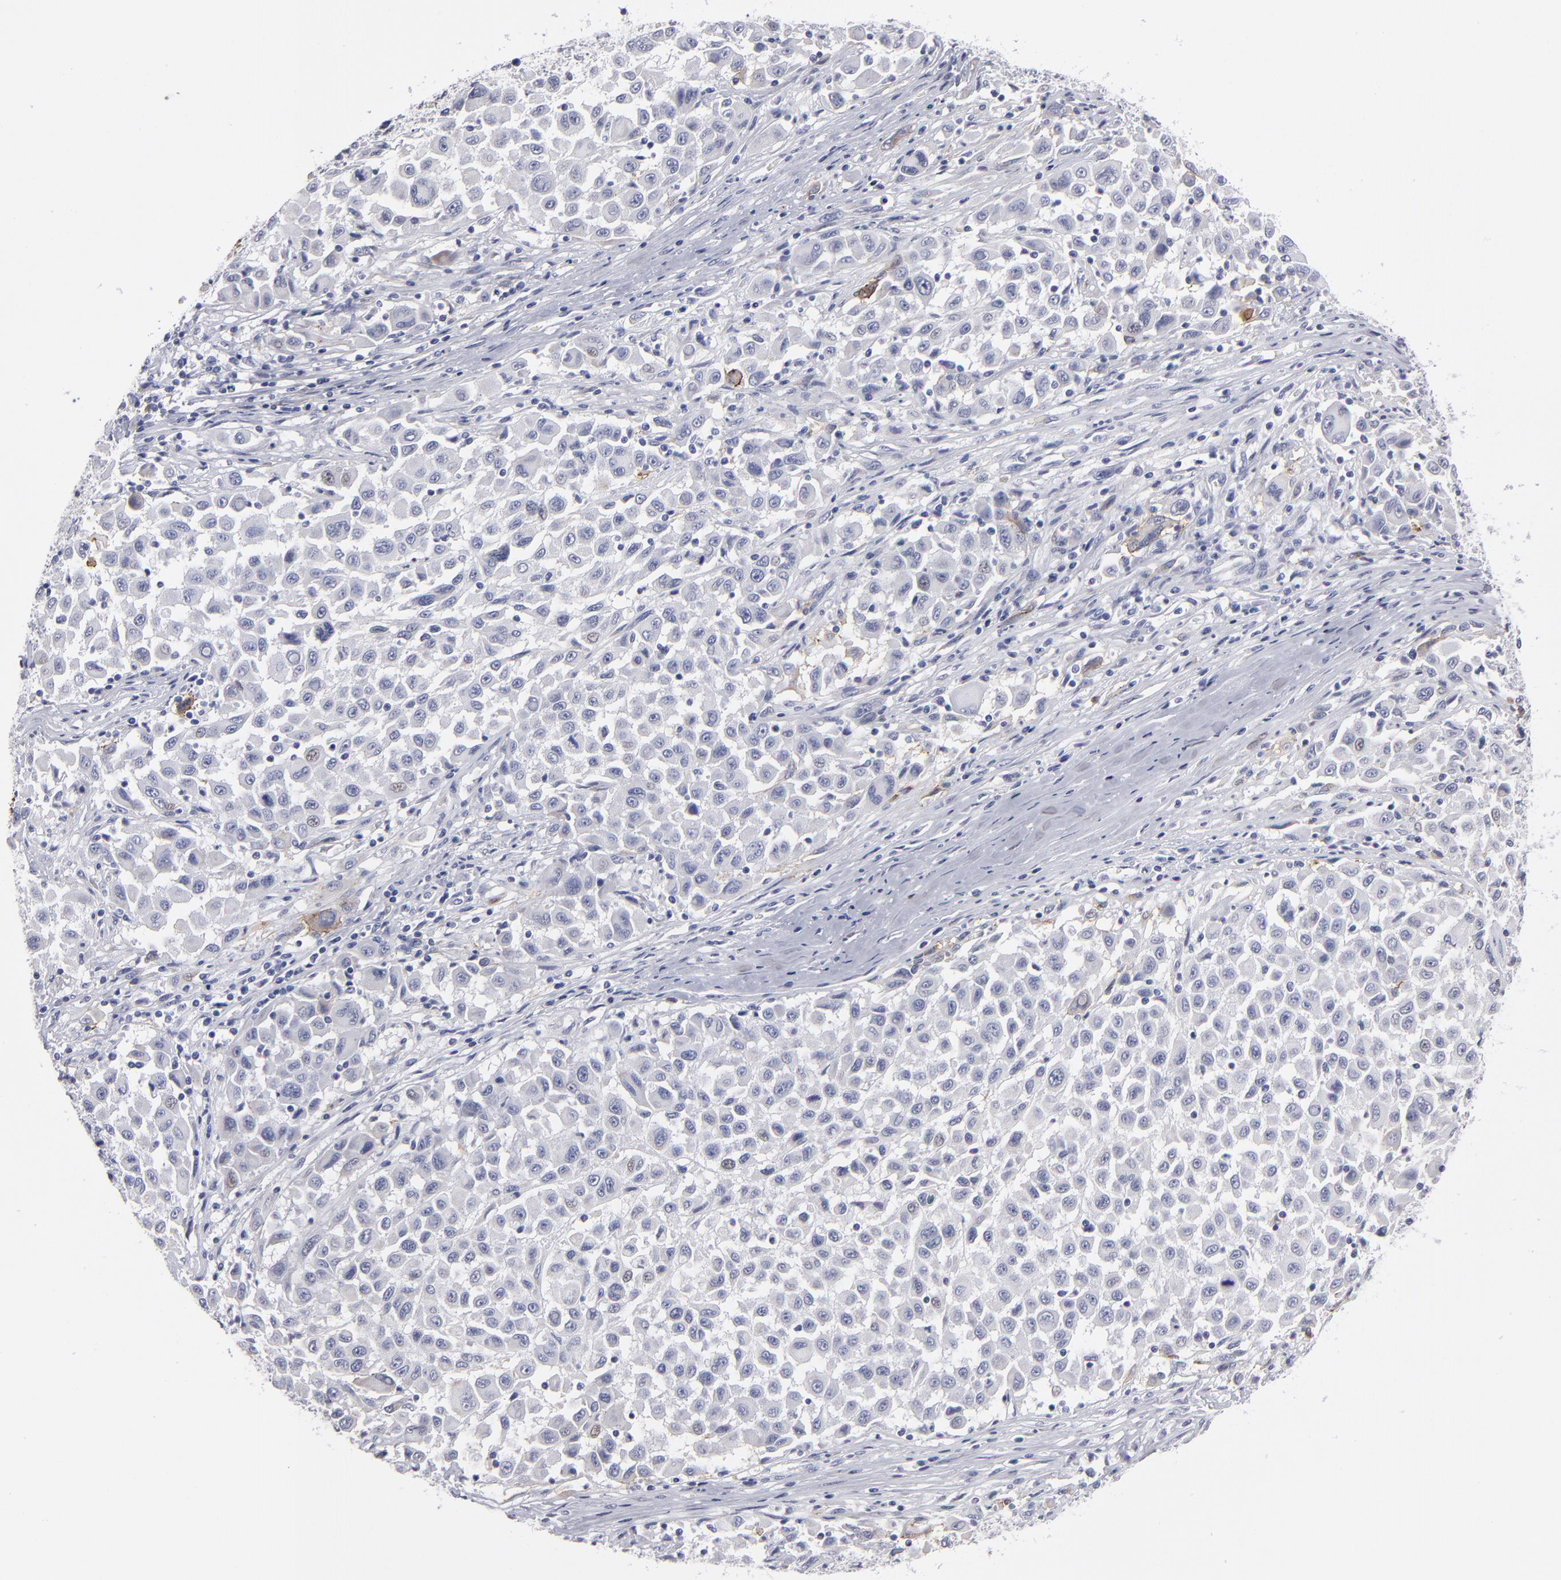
{"staining": {"intensity": "weak", "quantity": "<25%", "location": "cytoplasmic/membranous,nuclear"}, "tissue": "melanoma", "cell_type": "Tumor cells", "image_type": "cancer", "snomed": [{"axis": "morphology", "description": "Malignant melanoma, Metastatic site"}, {"axis": "topography", "description": "Lymph node"}], "caption": "Tumor cells show no significant protein positivity in malignant melanoma (metastatic site). (DAB (3,3'-diaminobenzidine) IHC visualized using brightfield microscopy, high magnification).", "gene": "CADM3", "patient": {"sex": "male", "age": 61}}